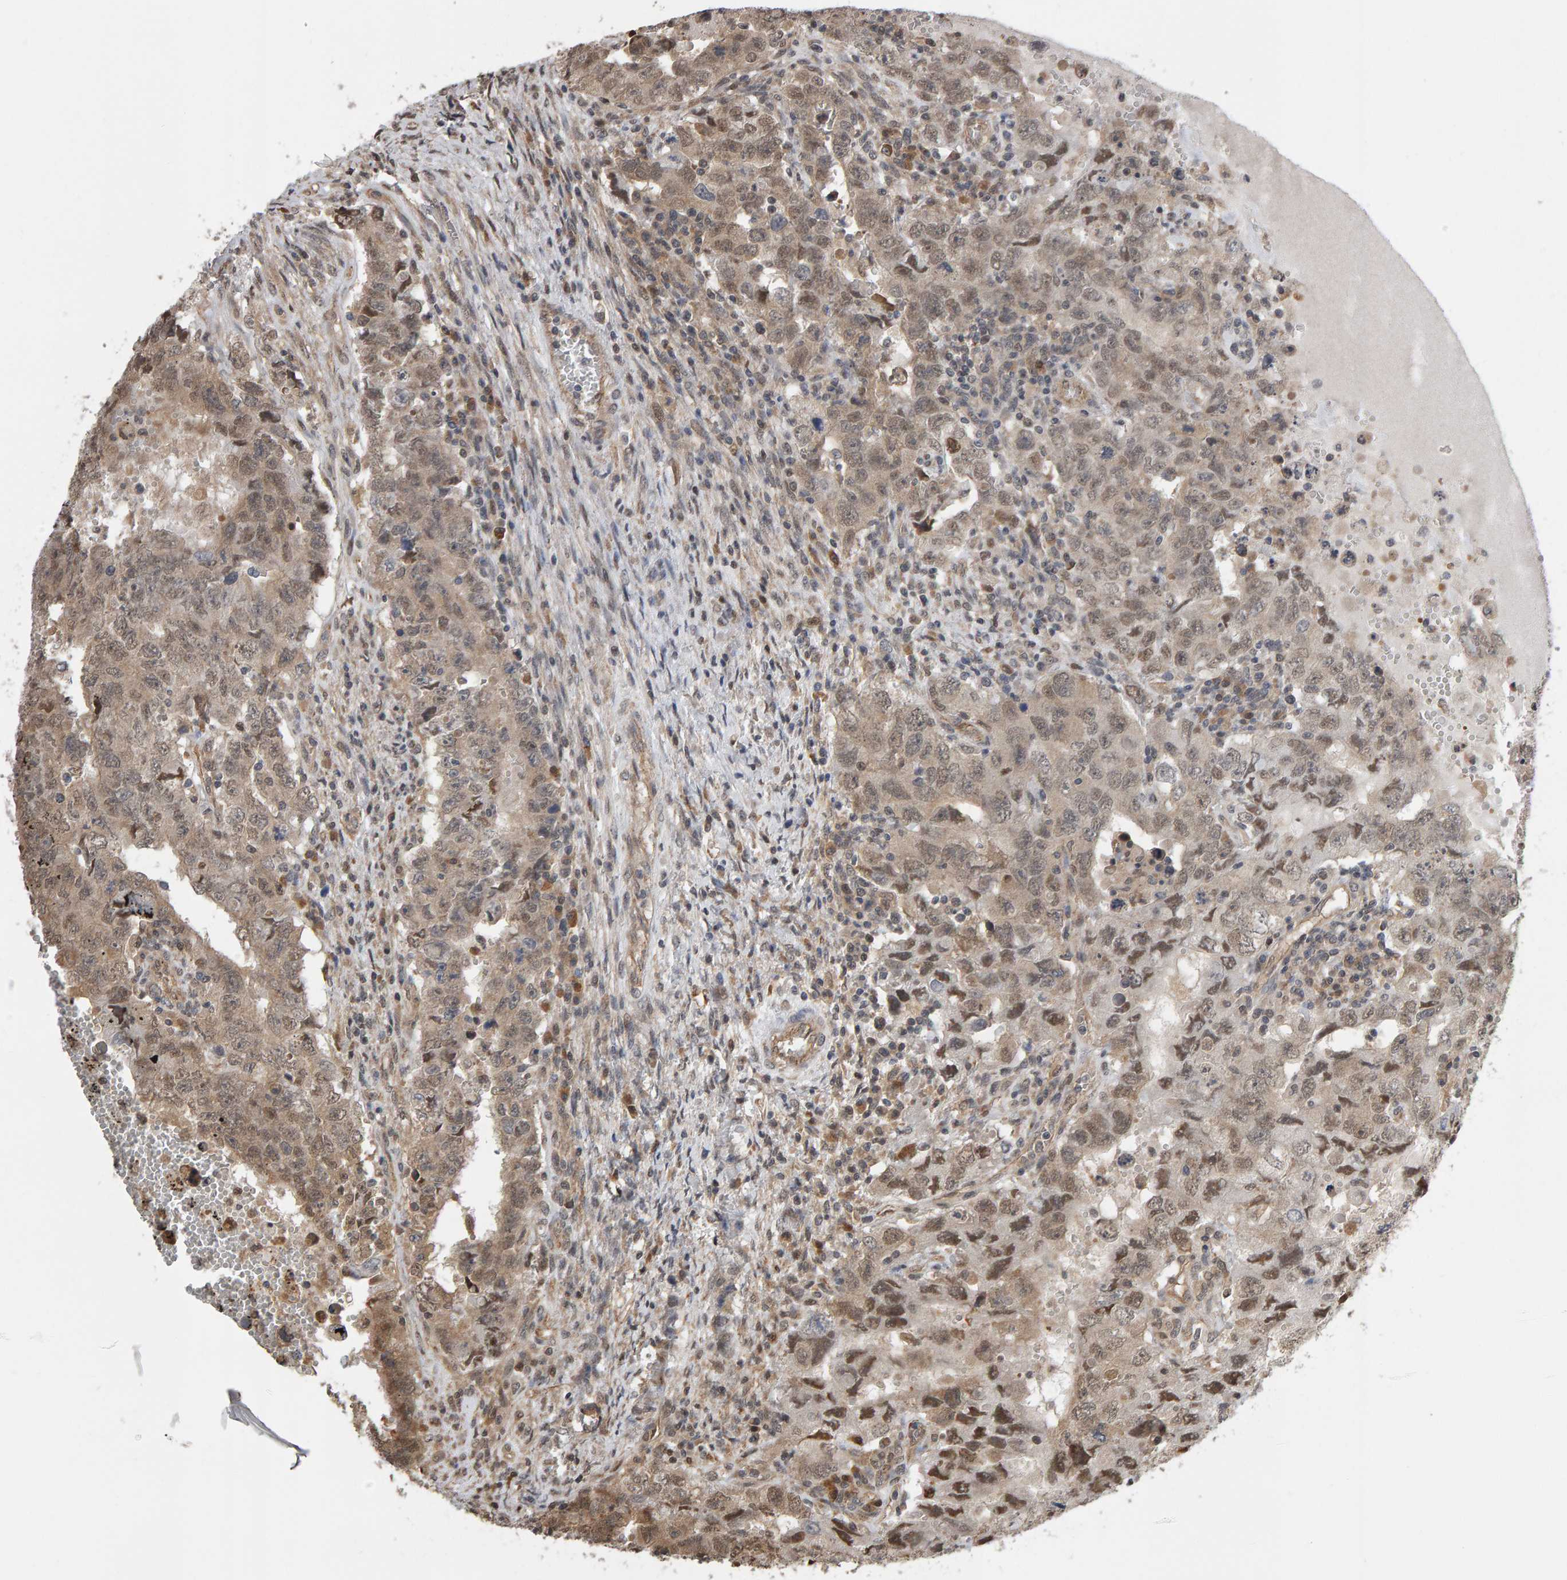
{"staining": {"intensity": "weak", "quantity": ">75%", "location": "cytoplasmic/membranous,nuclear"}, "tissue": "testis cancer", "cell_type": "Tumor cells", "image_type": "cancer", "snomed": [{"axis": "morphology", "description": "Carcinoma, Embryonal, NOS"}, {"axis": "topography", "description": "Testis"}], "caption": "Human testis embryonal carcinoma stained with a brown dye reveals weak cytoplasmic/membranous and nuclear positive staining in about >75% of tumor cells.", "gene": "COASY", "patient": {"sex": "male", "age": 26}}